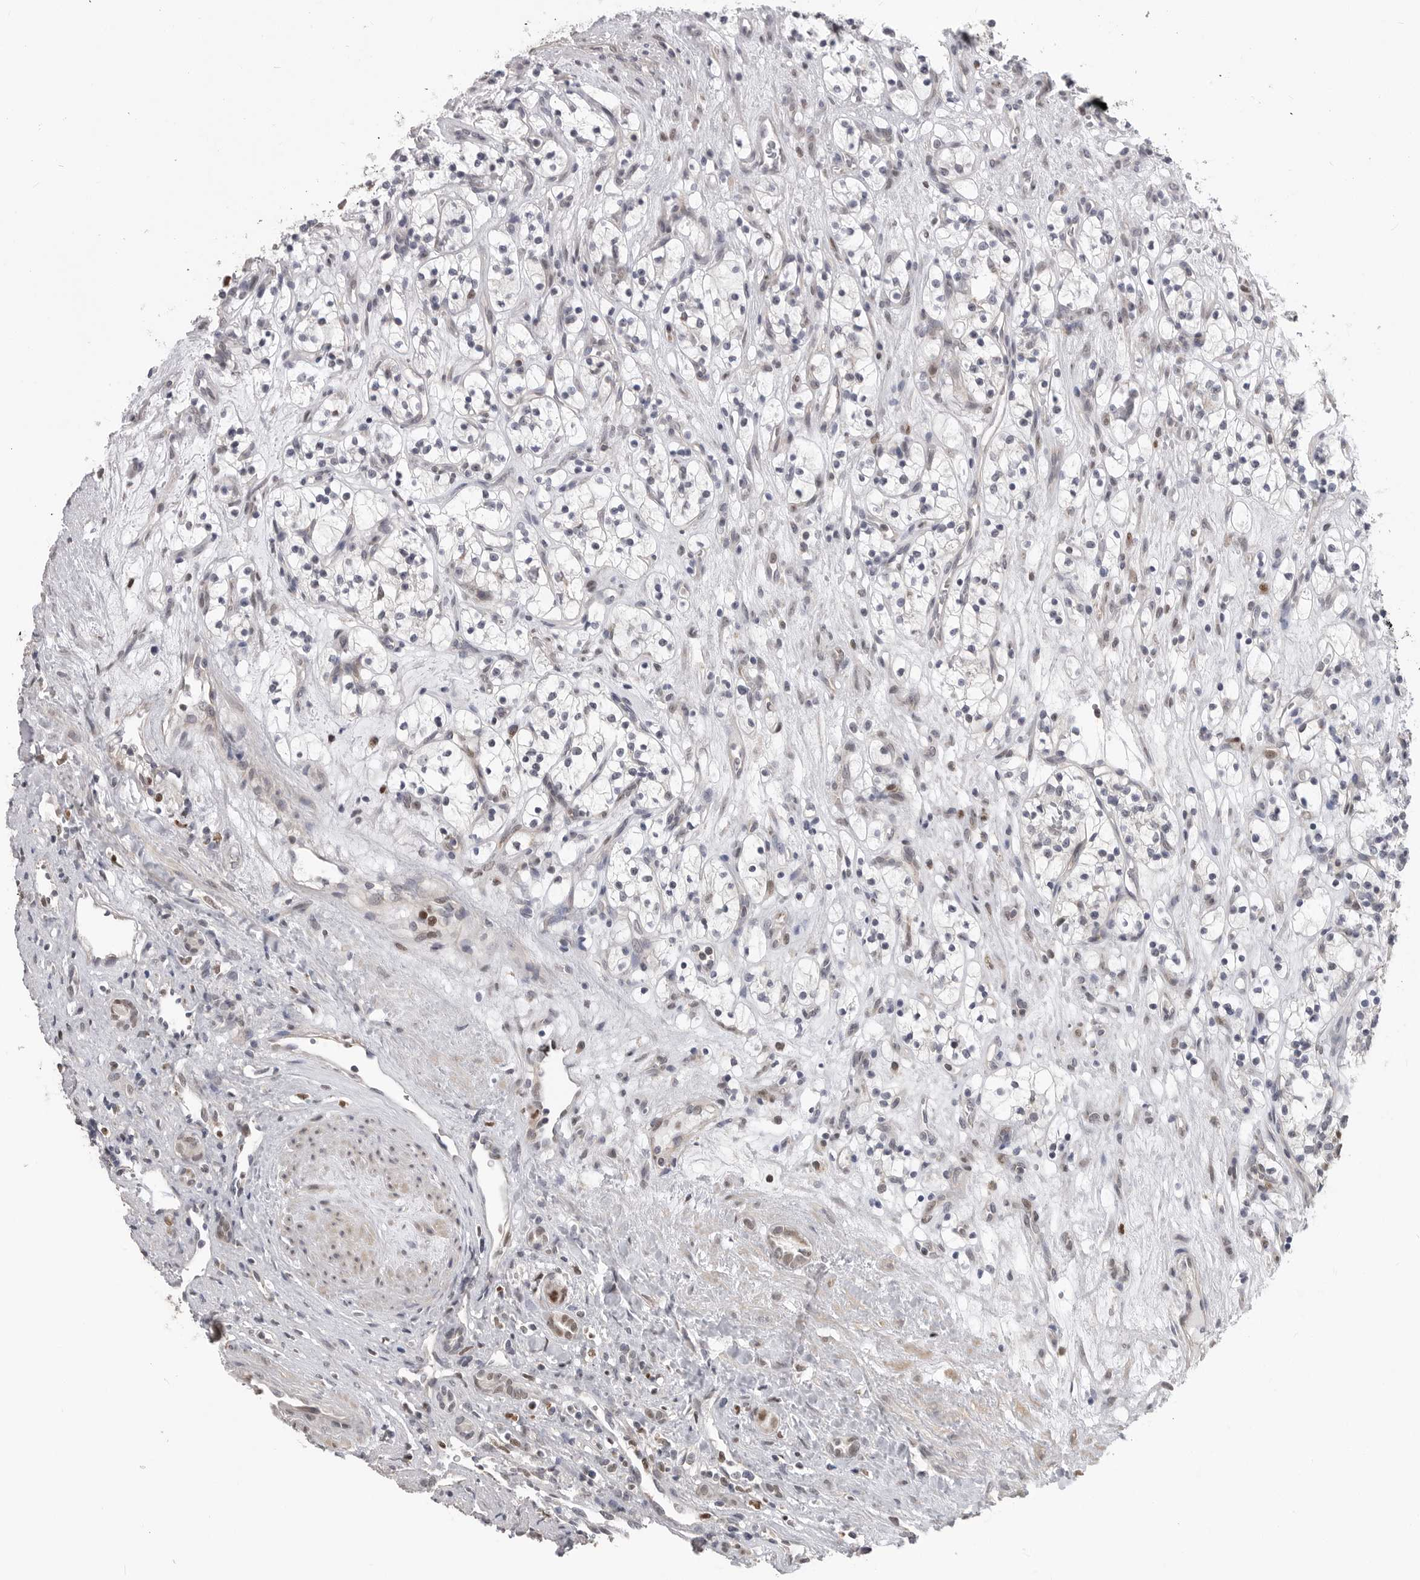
{"staining": {"intensity": "negative", "quantity": "none", "location": "none"}, "tissue": "renal cancer", "cell_type": "Tumor cells", "image_type": "cancer", "snomed": [{"axis": "morphology", "description": "Adenocarcinoma, NOS"}, {"axis": "topography", "description": "Kidney"}], "caption": "The immunohistochemistry histopathology image has no significant expression in tumor cells of renal adenocarcinoma tissue. Nuclei are stained in blue.", "gene": "SMARCC1", "patient": {"sex": "female", "age": 57}}